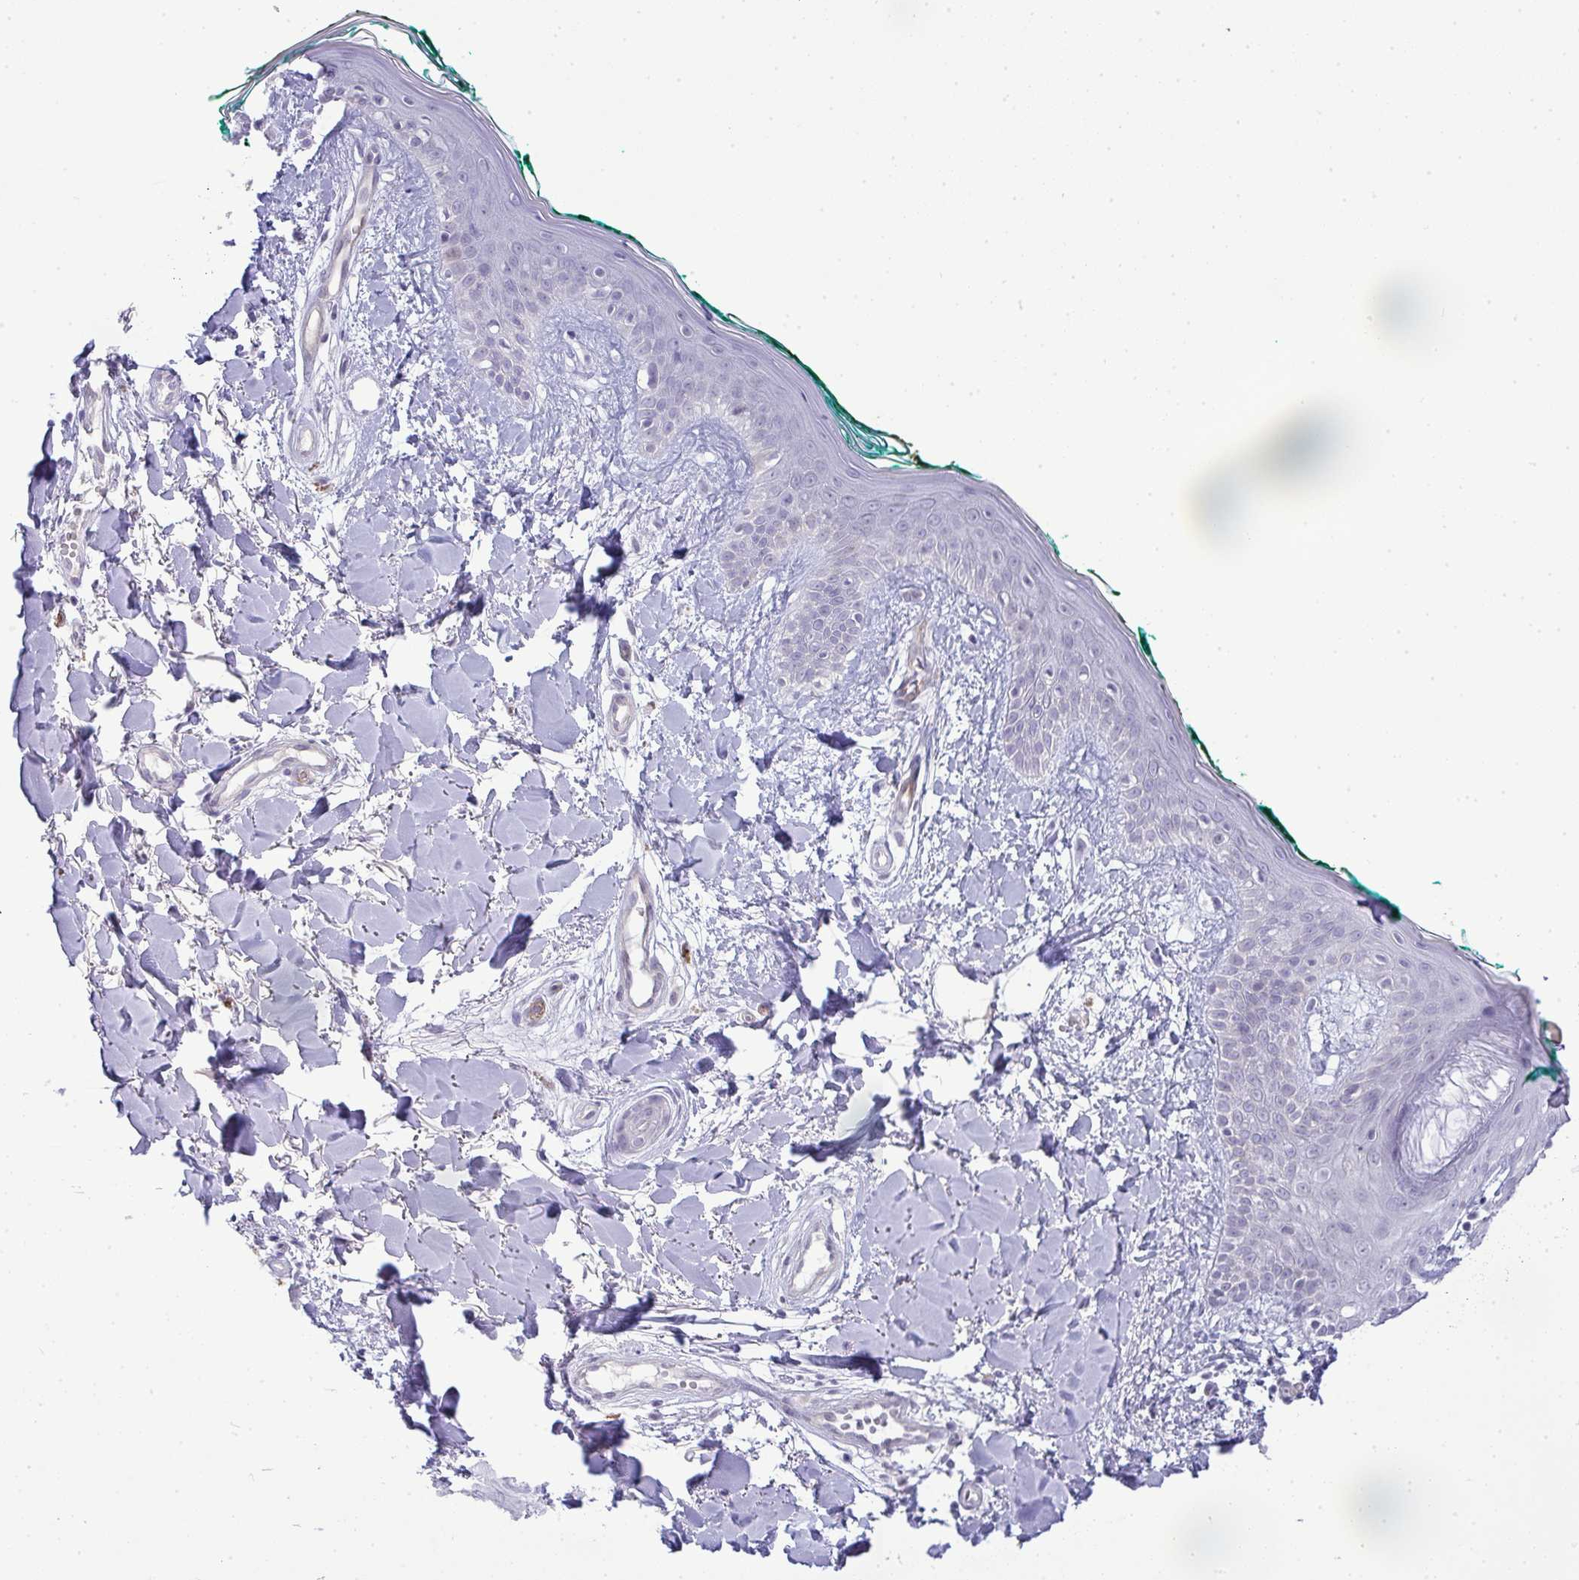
{"staining": {"intensity": "negative", "quantity": "none", "location": "none"}, "tissue": "skin", "cell_type": "Fibroblasts", "image_type": "normal", "snomed": [{"axis": "morphology", "description": "Normal tissue, NOS"}, {"axis": "topography", "description": "Skin"}], "caption": "Image shows no significant protein staining in fibroblasts of normal skin. (DAB (3,3'-diaminobenzidine) immunohistochemistry (IHC) with hematoxylin counter stain).", "gene": "UBE2S", "patient": {"sex": "female", "age": 34}}